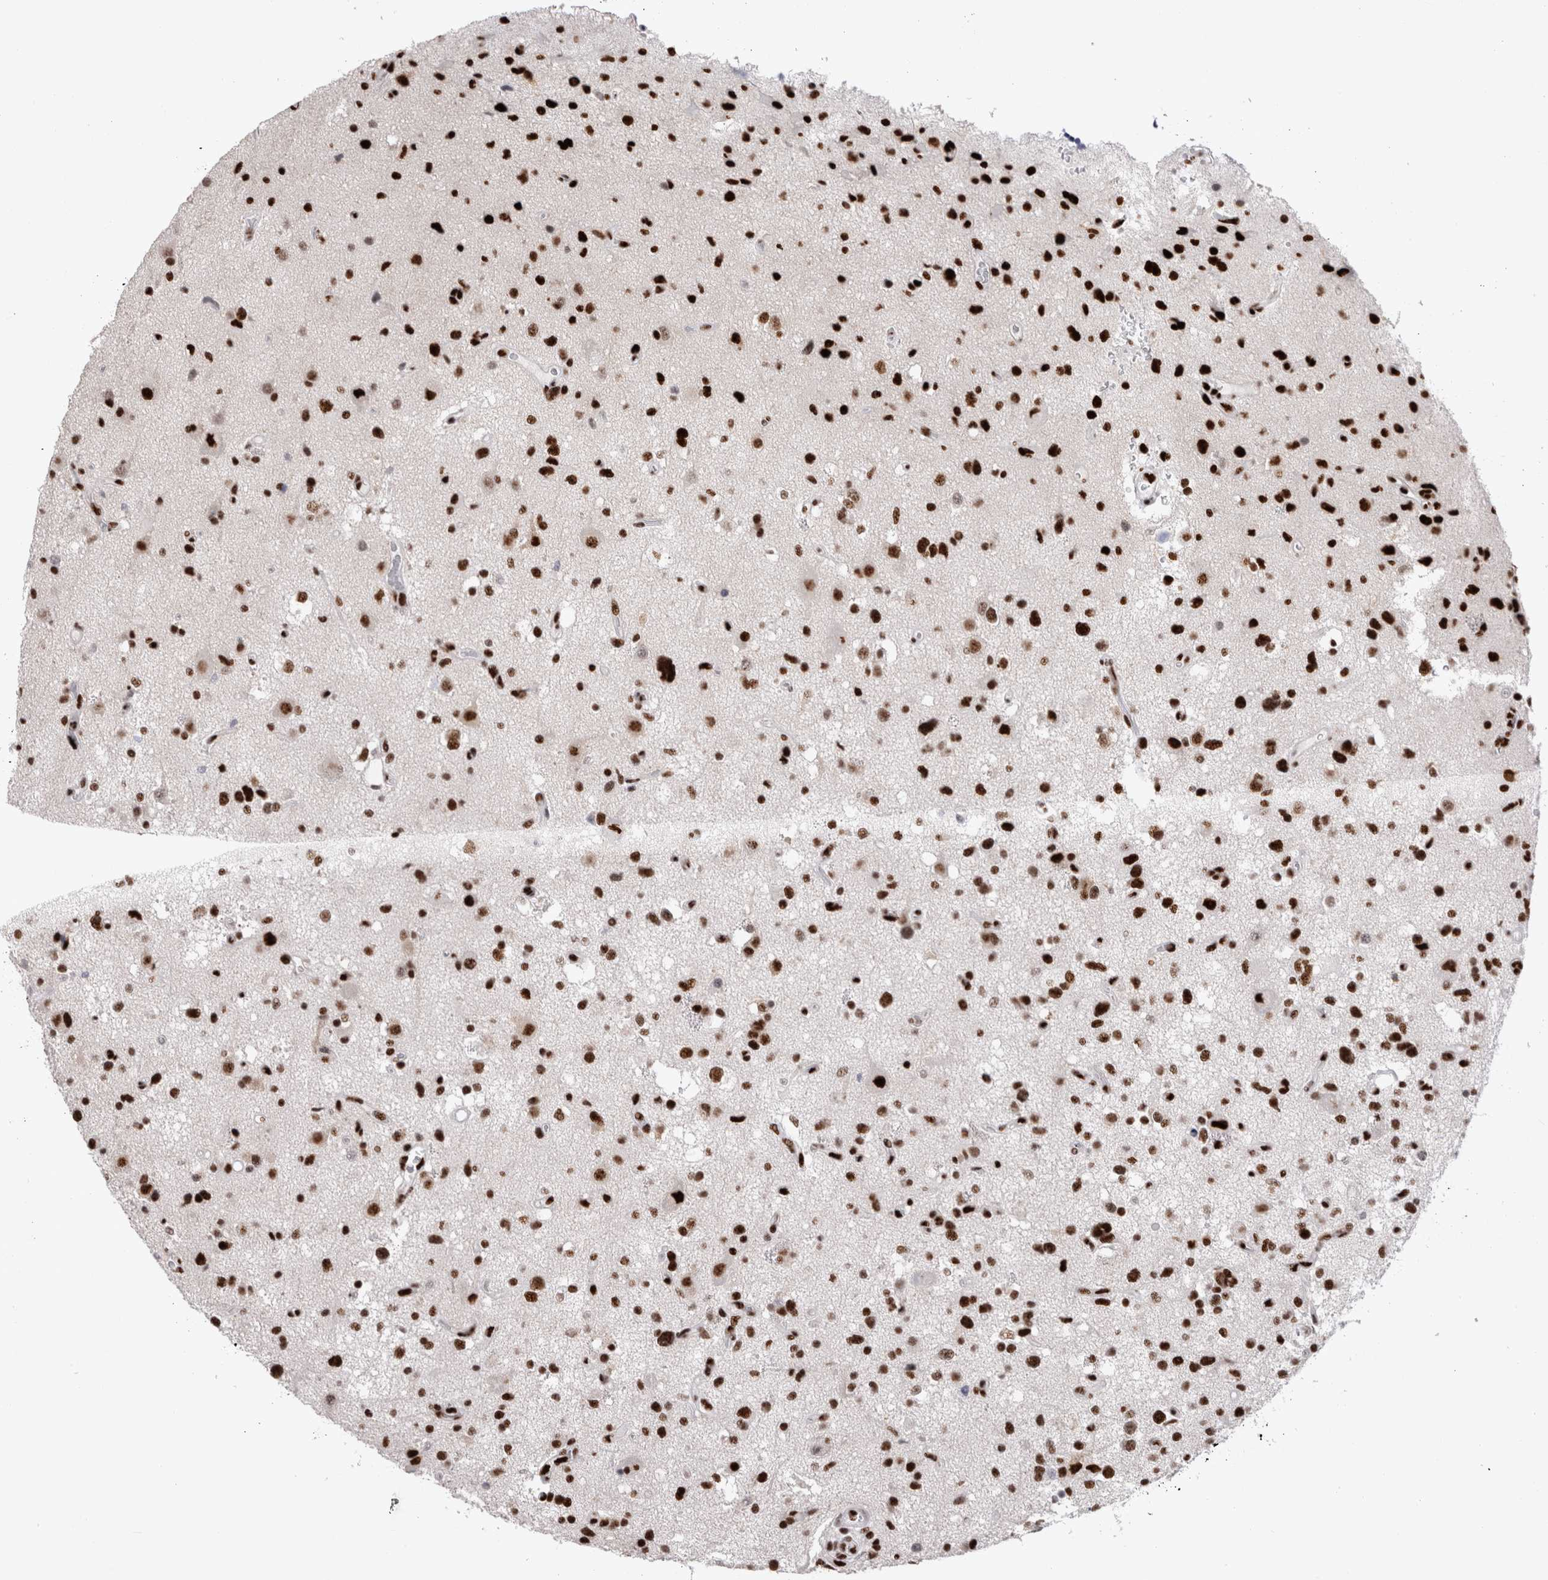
{"staining": {"intensity": "strong", "quantity": ">75%", "location": "nuclear"}, "tissue": "glioma", "cell_type": "Tumor cells", "image_type": "cancer", "snomed": [{"axis": "morphology", "description": "Glioma, malignant, High grade"}, {"axis": "topography", "description": "Brain"}], "caption": "Immunohistochemical staining of human malignant glioma (high-grade) displays strong nuclear protein positivity in approximately >75% of tumor cells. (DAB (3,3'-diaminobenzidine) = brown stain, brightfield microscopy at high magnification).", "gene": "RBM6", "patient": {"sex": "male", "age": 33}}